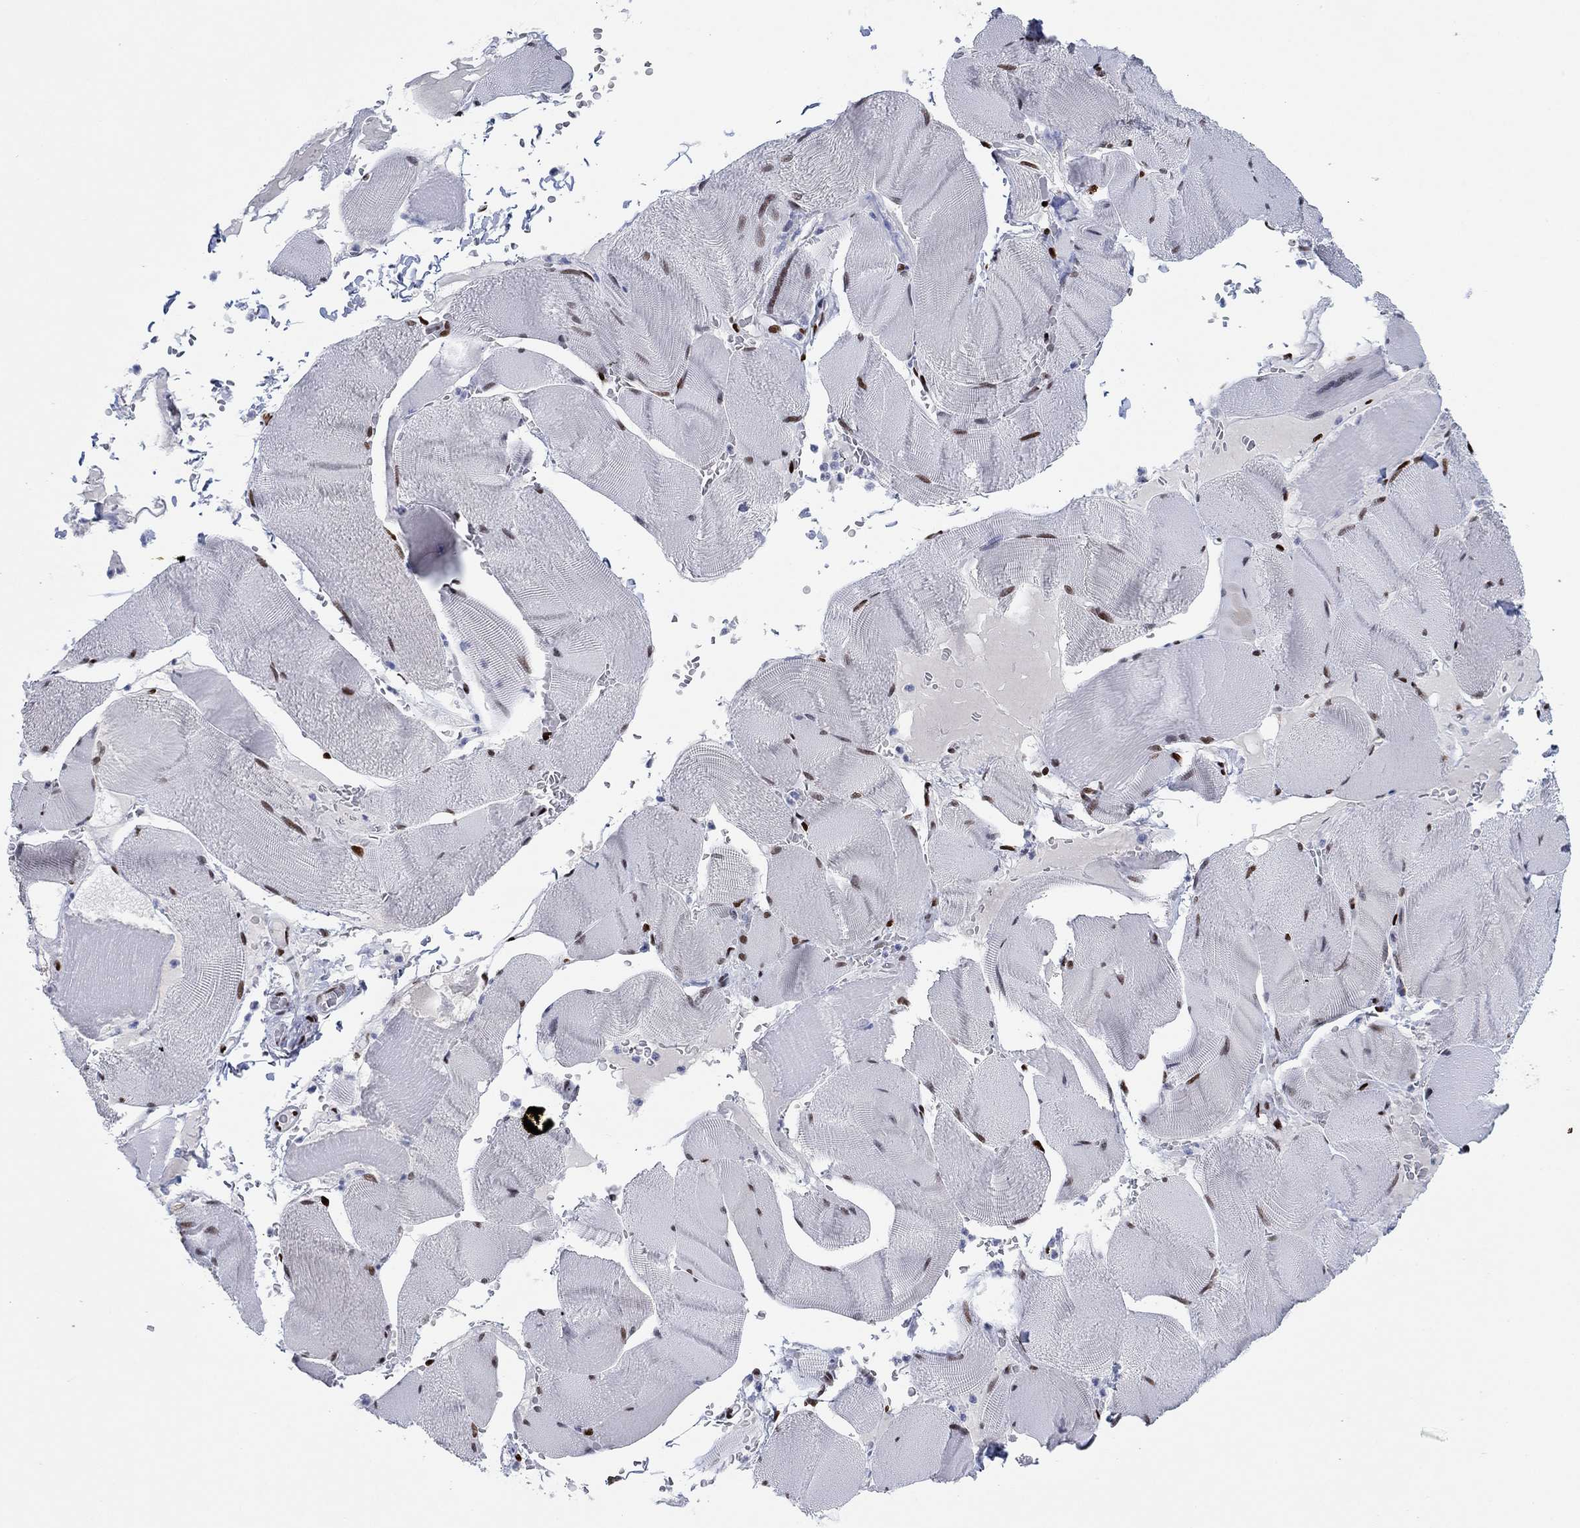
{"staining": {"intensity": "strong", "quantity": "<25%", "location": "nuclear"}, "tissue": "skeletal muscle", "cell_type": "Myocytes", "image_type": "normal", "snomed": [{"axis": "morphology", "description": "Normal tissue, NOS"}, {"axis": "topography", "description": "Skeletal muscle"}], "caption": "Skeletal muscle stained with DAB (3,3'-diaminobenzidine) immunohistochemistry exhibits medium levels of strong nuclear positivity in about <25% of myocytes.", "gene": "ZEB1", "patient": {"sex": "male", "age": 56}}